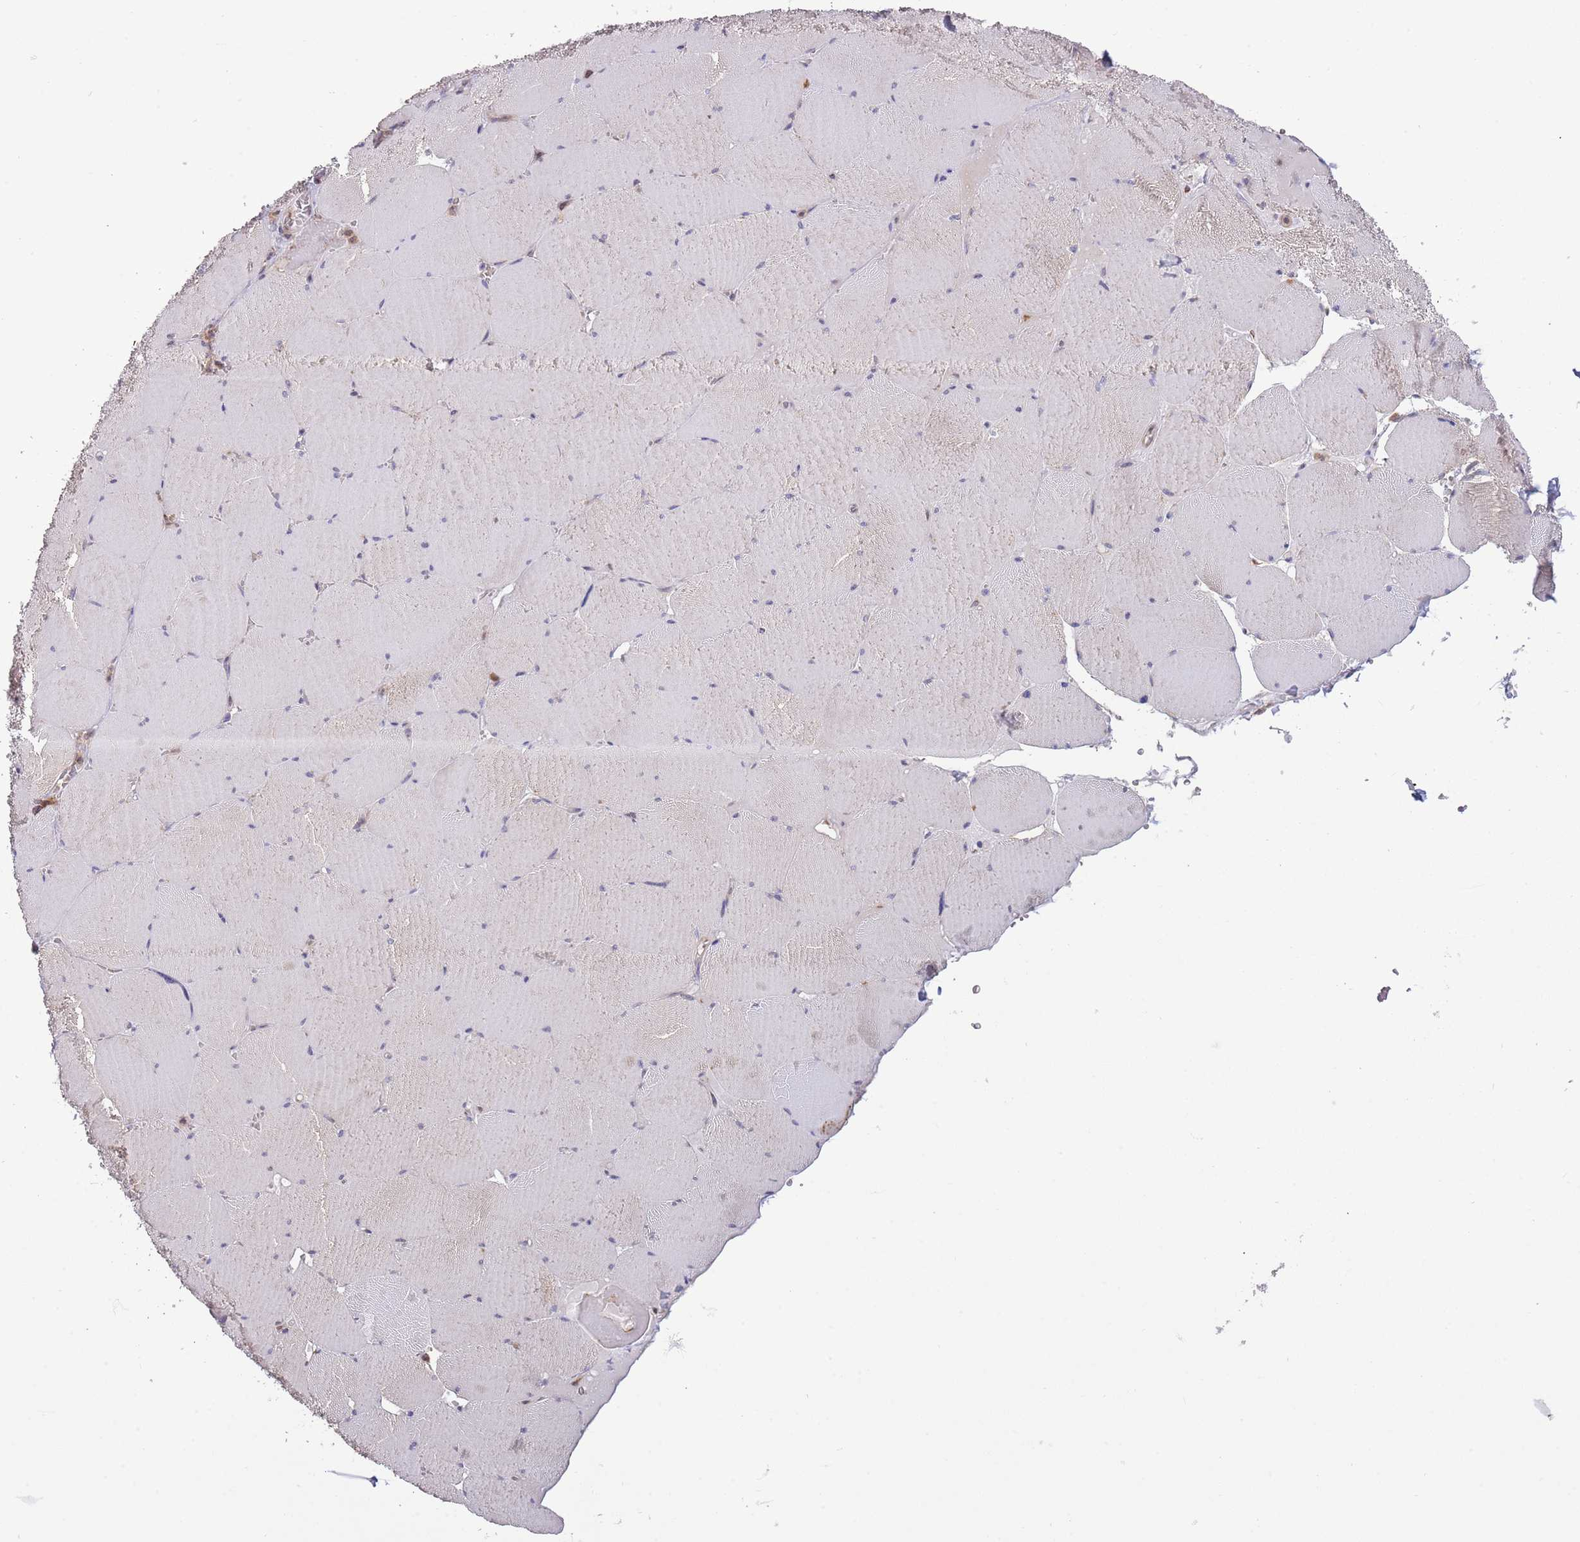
{"staining": {"intensity": "negative", "quantity": "none", "location": "none"}, "tissue": "skeletal muscle", "cell_type": "Myocytes", "image_type": "normal", "snomed": [{"axis": "morphology", "description": "Normal tissue, NOS"}, {"axis": "topography", "description": "Skeletal muscle"}, {"axis": "topography", "description": "Head-Neck"}], "caption": "Immunohistochemical staining of benign skeletal muscle shows no significant expression in myocytes.", "gene": "CCNJL", "patient": {"sex": "male", "age": 66}}